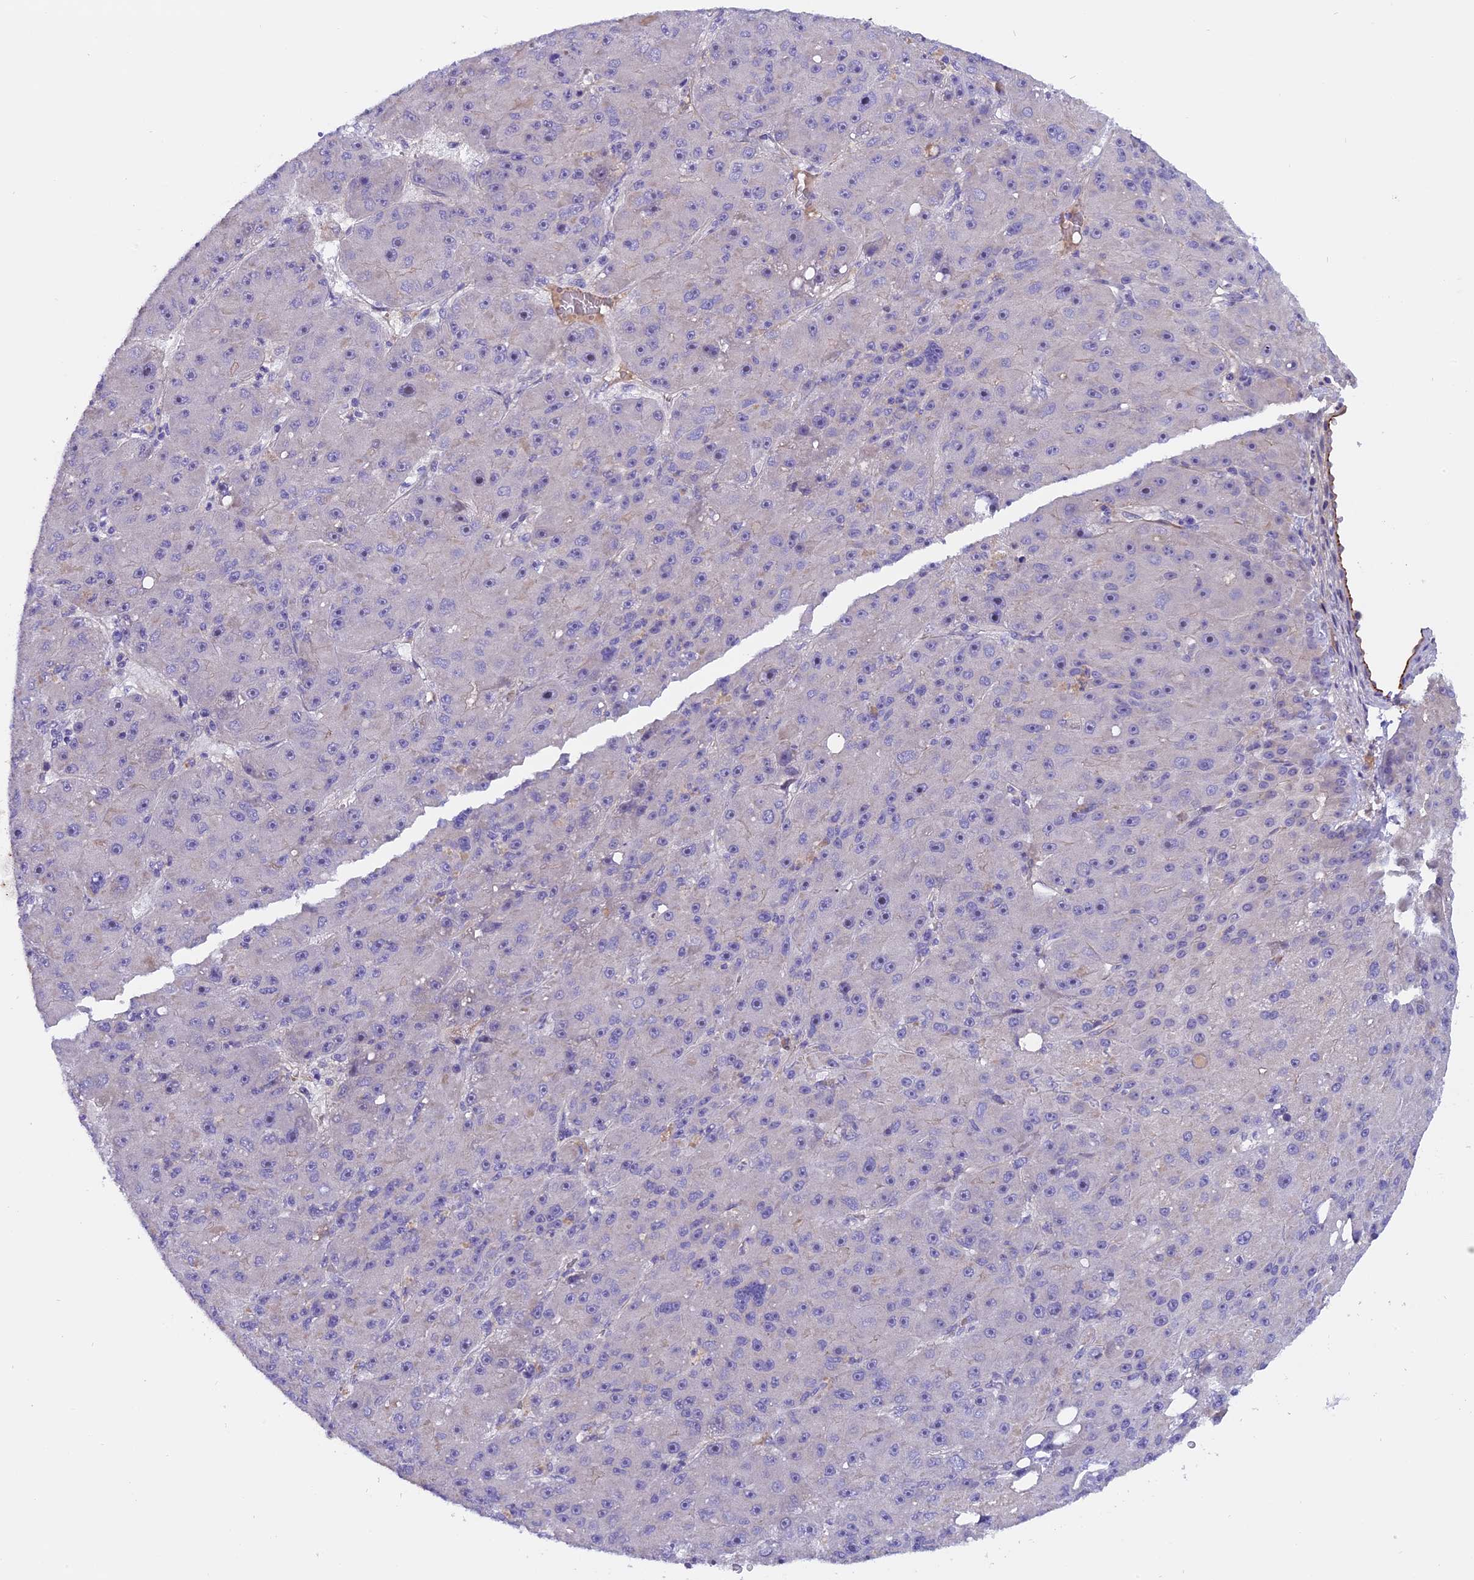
{"staining": {"intensity": "negative", "quantity": "none", "location": "none"}, "tissue": "liver cancer", "cell_type": "Tumor cells", "image_type": "cancer", "snomed": [{"axis": "morphology", "description": "Carcinoma, Hepatocellular, NOS"}, {"axis": "topography", "description": "Liver"}], "caption": "A photomicrograph of liver hepatocellular carcinoma stained for a protein demonstrates no brown staining in tumor cells.", "gene": "CCDC32", "patient": {"sex": "male", "age": 67}}